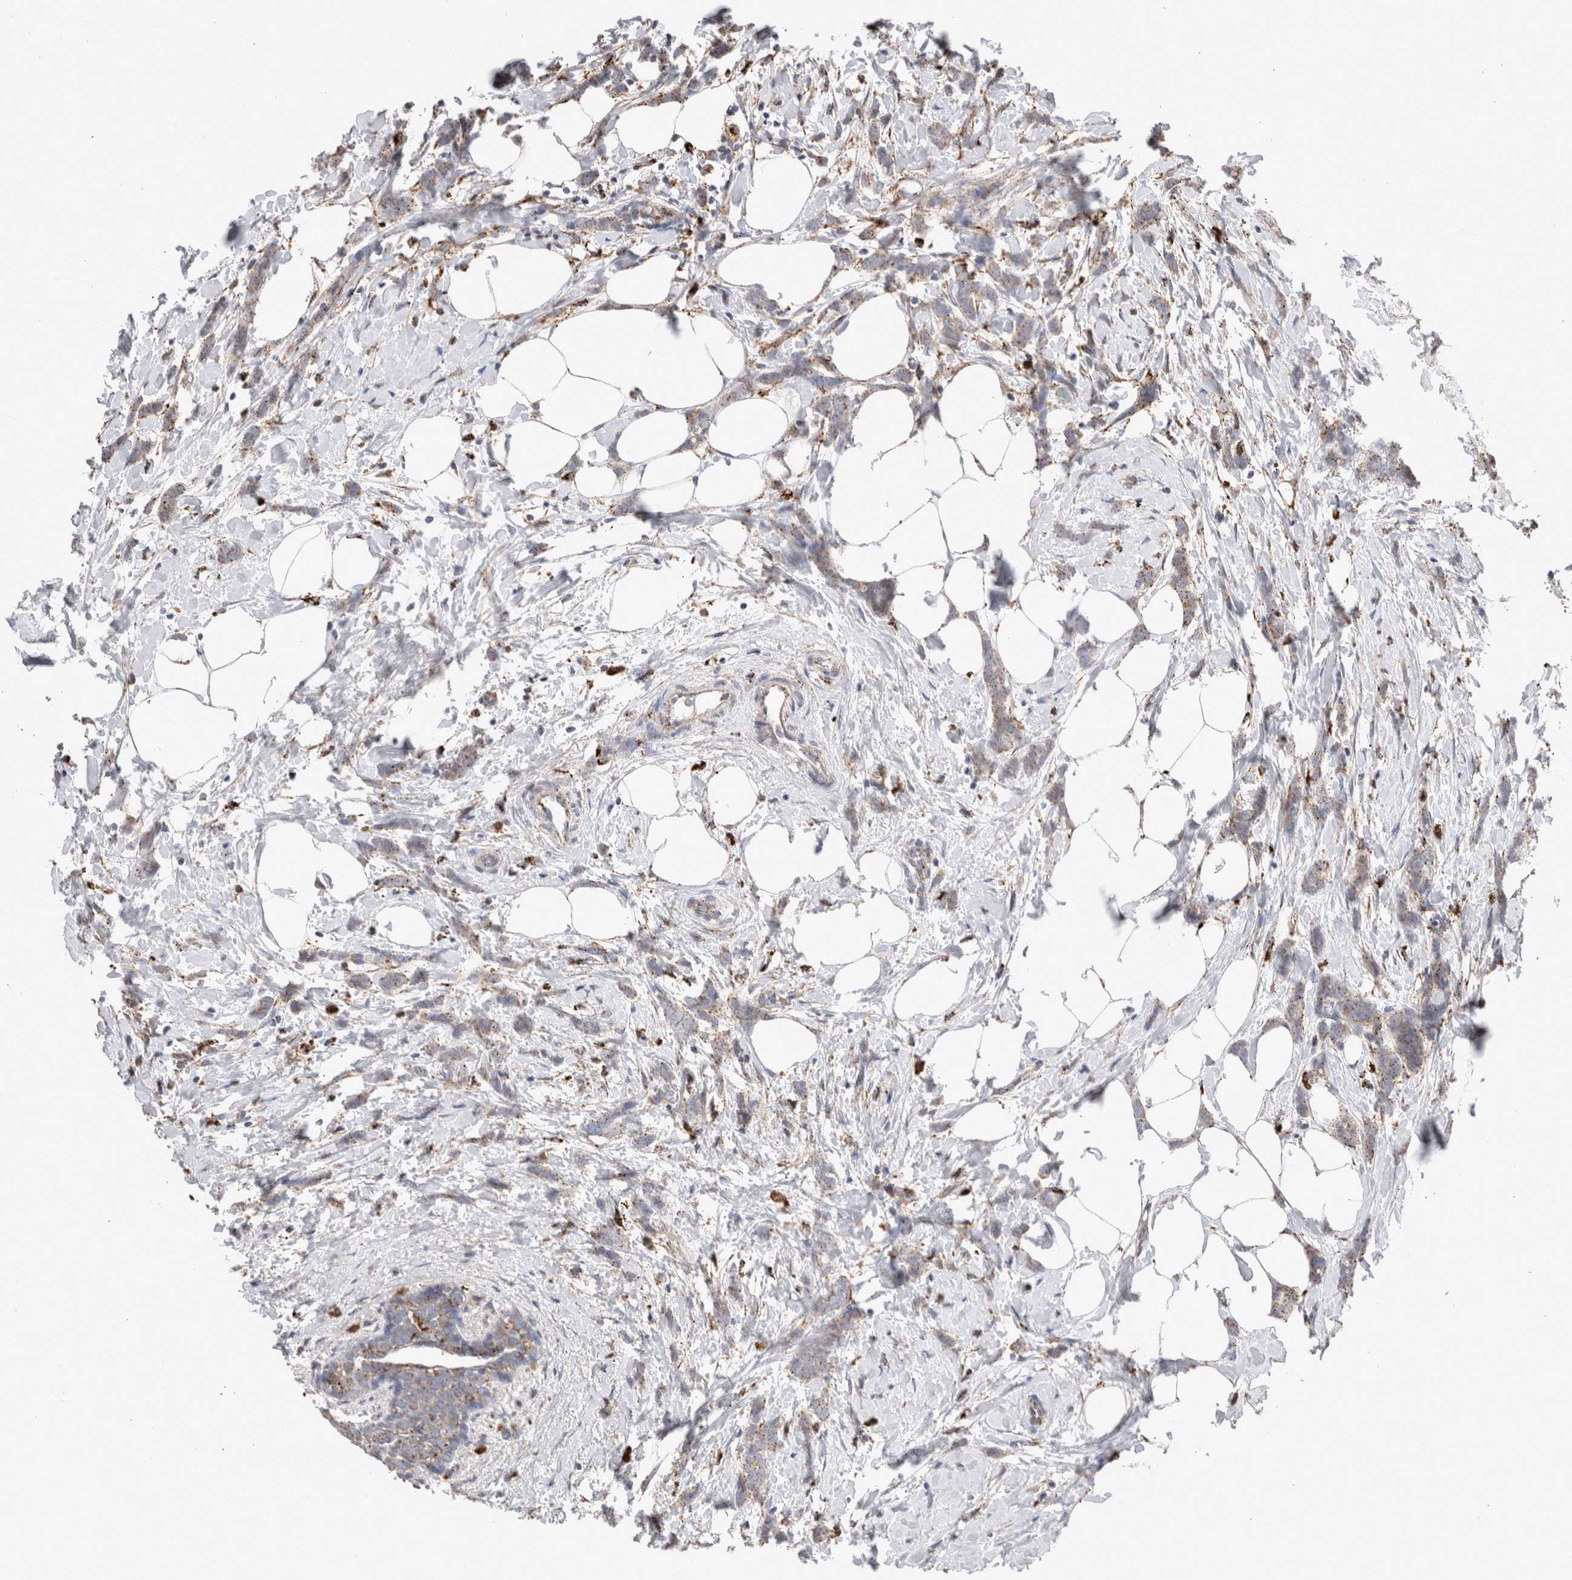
{"staining": {"intensity": "weak", "quantity": ">75%", "location": "cytoplasmic/membranous"}, "tissue": "breast cancer", "cell_type": "Tumor cells", "image_type": "cancer", "snomed": [{"axis": "morphology", "description": "Lobular carcinoma, in situ"}, {"axis": "morphology", "description": "Lobular carcinoma"}, {"axis": "topography", "description": "Breast"}], "caption": "IHC of breast cancer (lobular carcinoma) exhibits low levels of weak cytoplasmic/membranous positivity in about >75% of tumor cells.", "gene": "CTSA", "patient": {"sex": "female", "age": 41}}